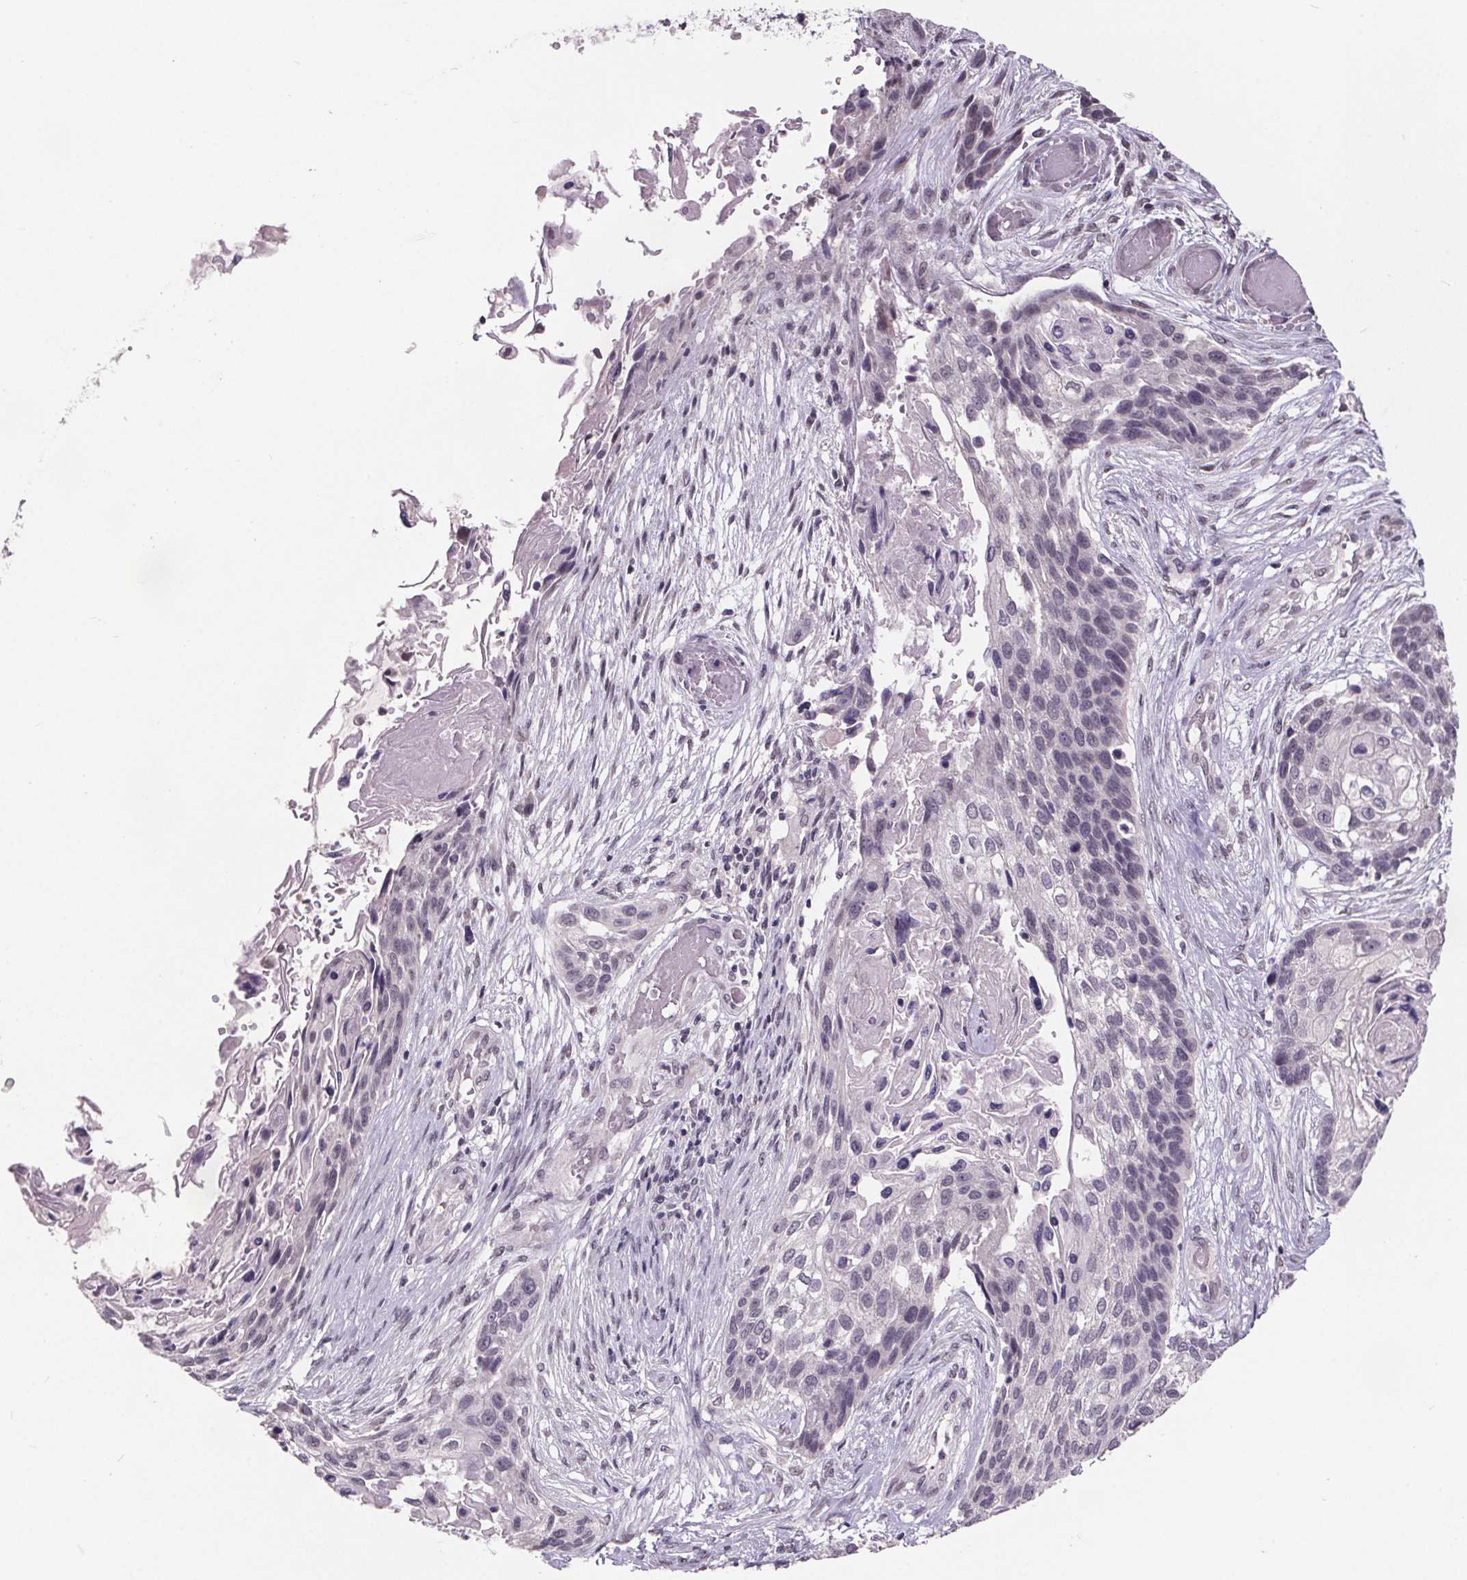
{"staining": {"intensity": "negative", "quantity": "none", "location": "none"}, "tissue": "lung cancer", "cell_type": "Tumor cells", "image_type": "cancer", "snomed": [{"axis": "morphology", "description": "Squamous cell carcinoma, NOS"}, {"axis": "topography", "description": "Lung"}], "caption": "A histopathology image of squamous cell carcinoma (lung) stained for a protein reveals no brown staining in tumor cells.", "gene": "NKX6-1", "patient": {"sex": "male", "age": 69}}